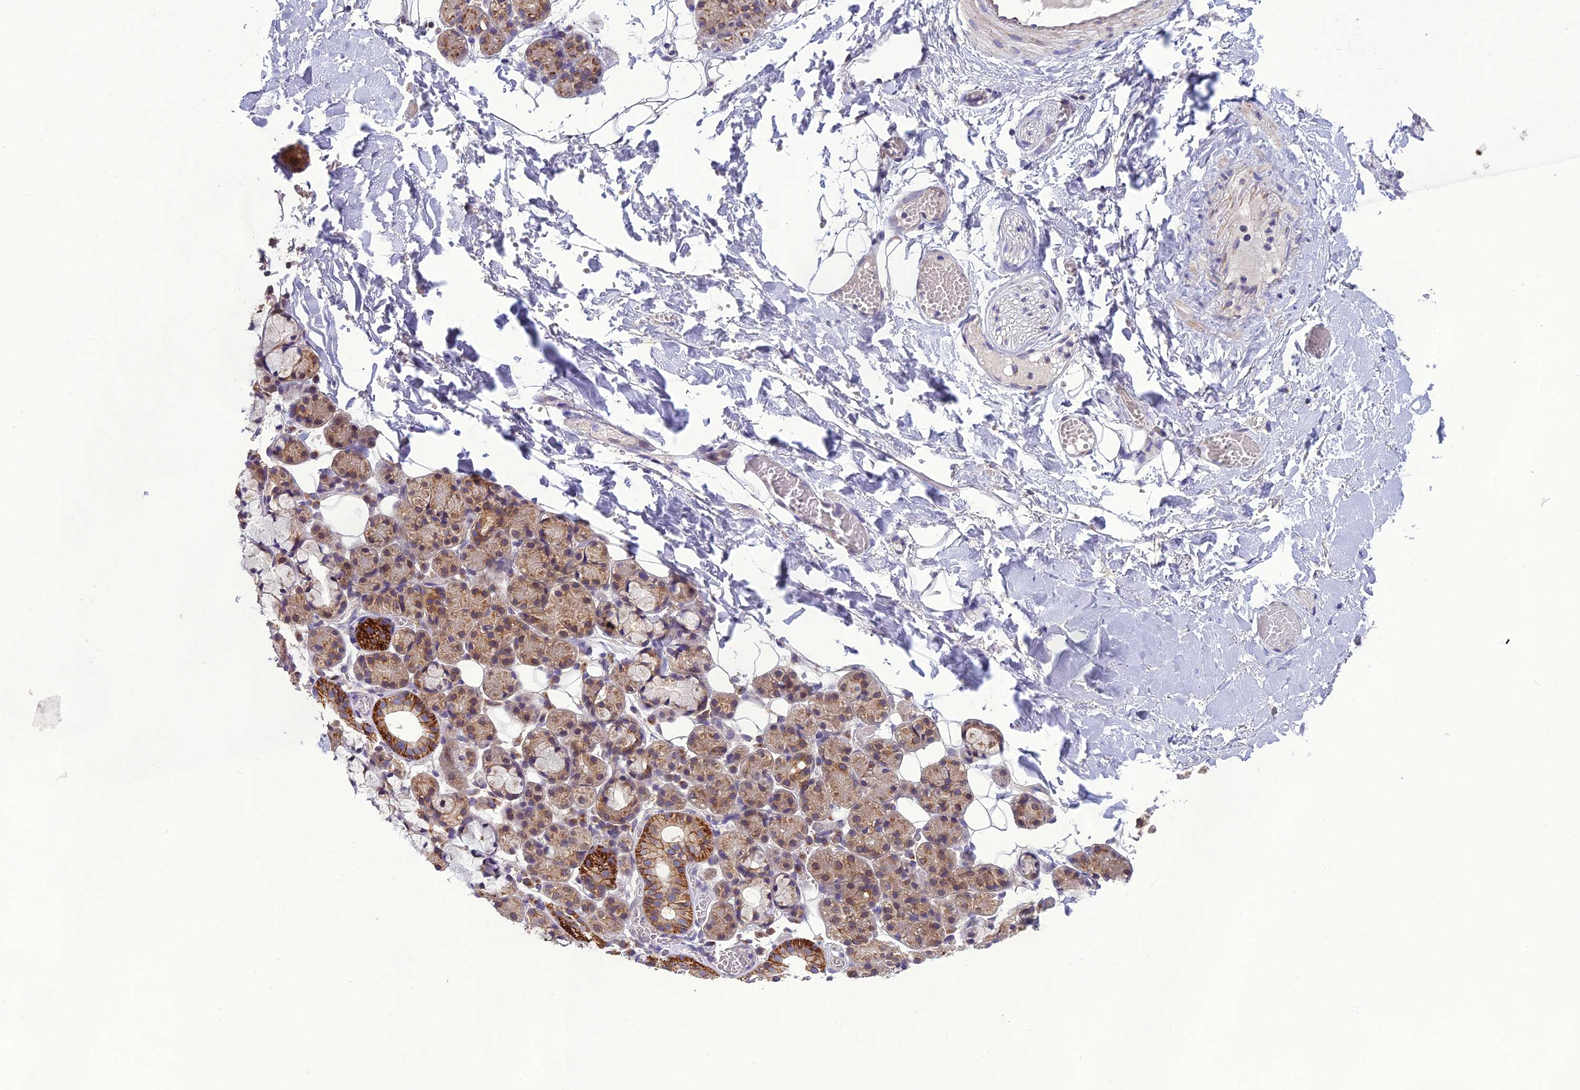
{"staining": {"intensity": "strong", "quantity": "25%-75%", "location": "cytoplasmic/membranous"}, "tissue": "salivary gland", "cell_type": "Glandular cells", "image_type": "normal", "snomed": [{"axis": "morphology", "description": "Normal tissue, NOS"}, {"axis": "topography", "description": "Salivary gland"}], "caption": "Strong cytoplasmic/membranous protein expression is present in about 25%-75% of glandular cells in salivary gland.", "gene": "GOLPH3", "patient": {"sex": "male", "age": 63}}